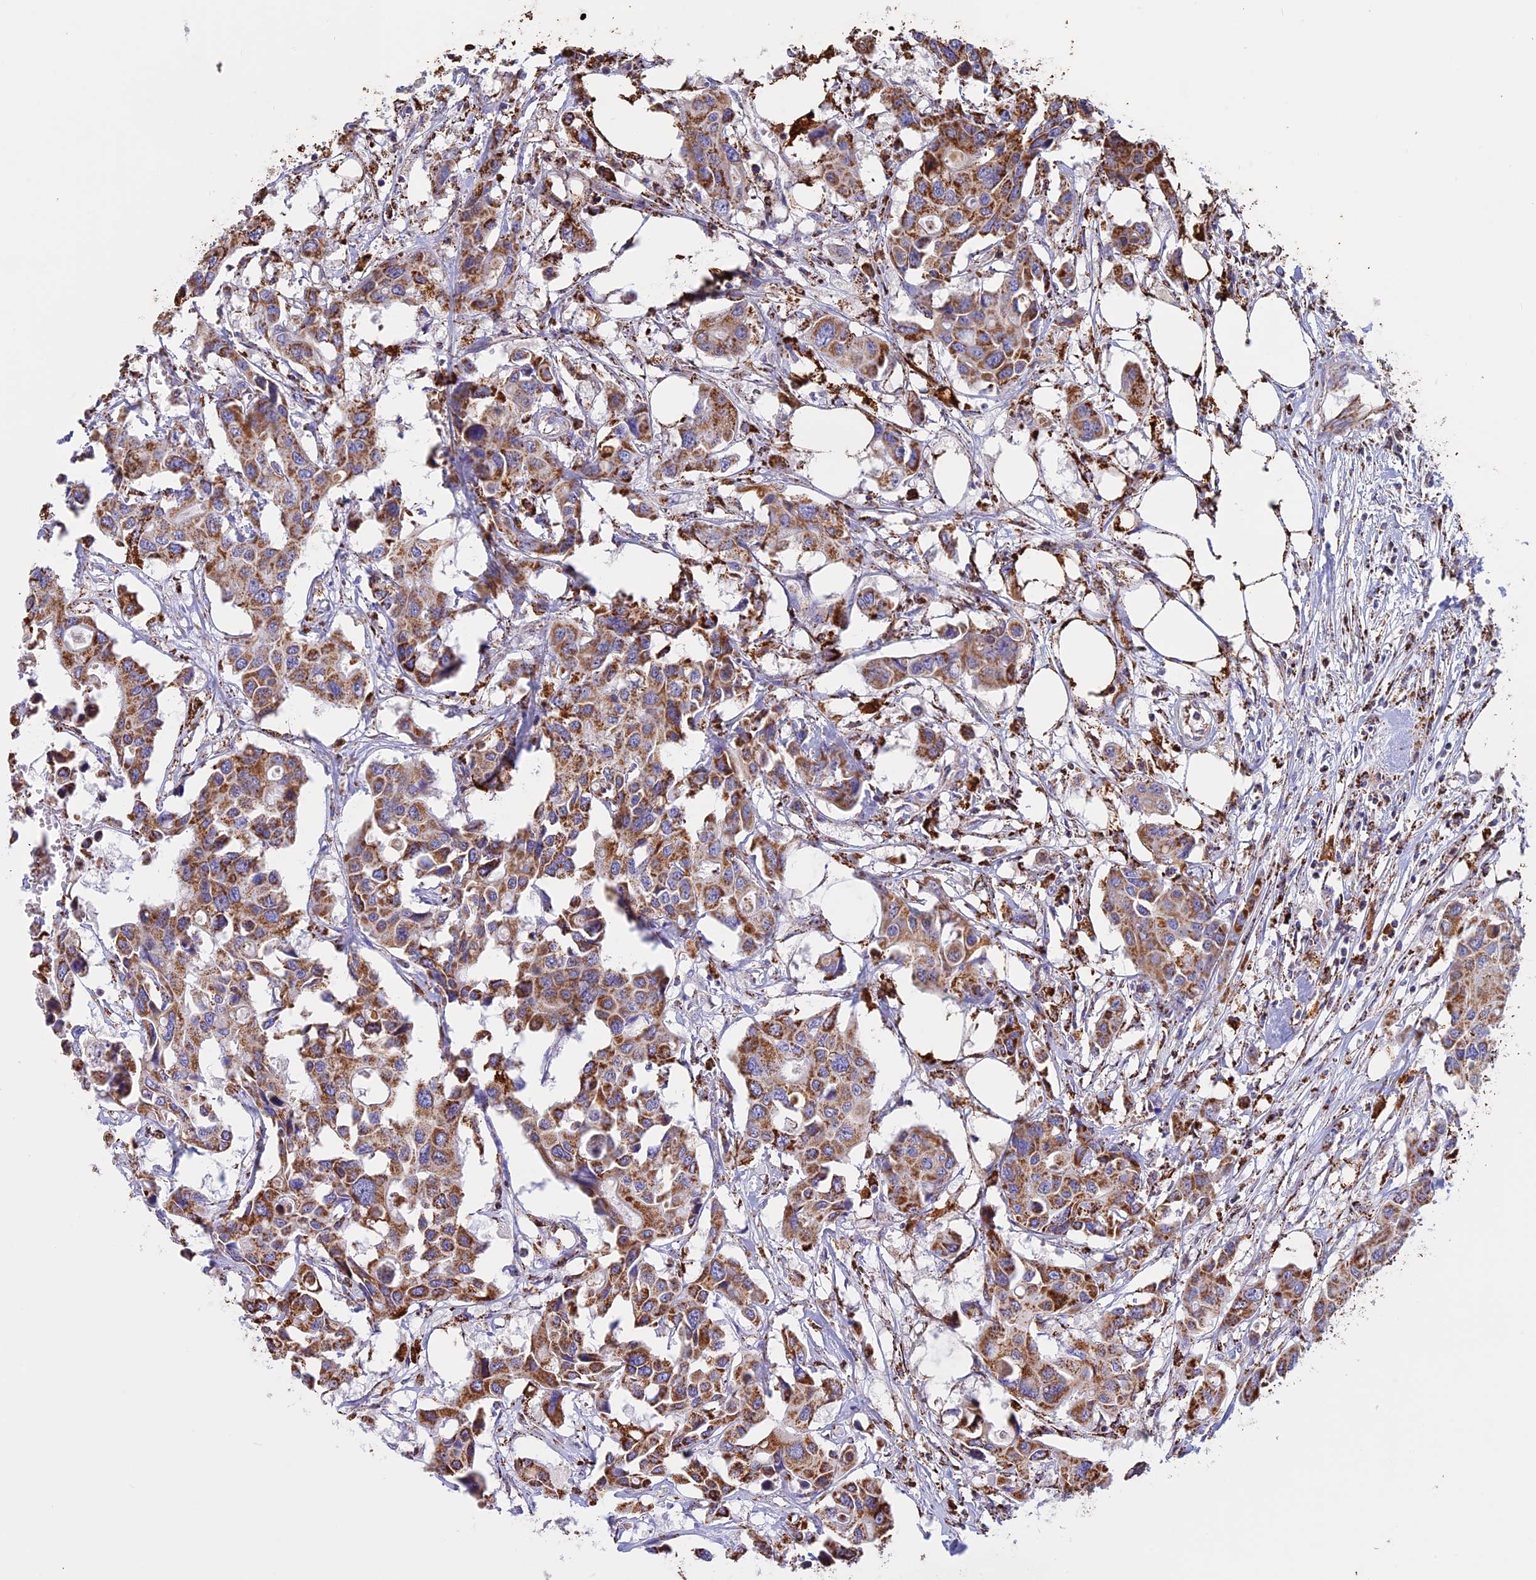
{"staining": {"intensity": "moderate", "quantity": ">75%", "location": "cytoplasmic/membranous"}, "tissue": "colorectal cancer", "cell_type": "Tumor cells", "image_type": "cancer", "snomed": [{"axis": "morphology", "description": "Adenocarcinoma, NOS"}, {"axis": "topography", "description": "Colon"}], "caption": "Colorectal adenocarcinoma tissue reveals moderate cytoplasmic/membranous expression in approximately >75% of tumor cells", "gene": "KCNG1", "patient": {"sex": "male", "age": 77}}